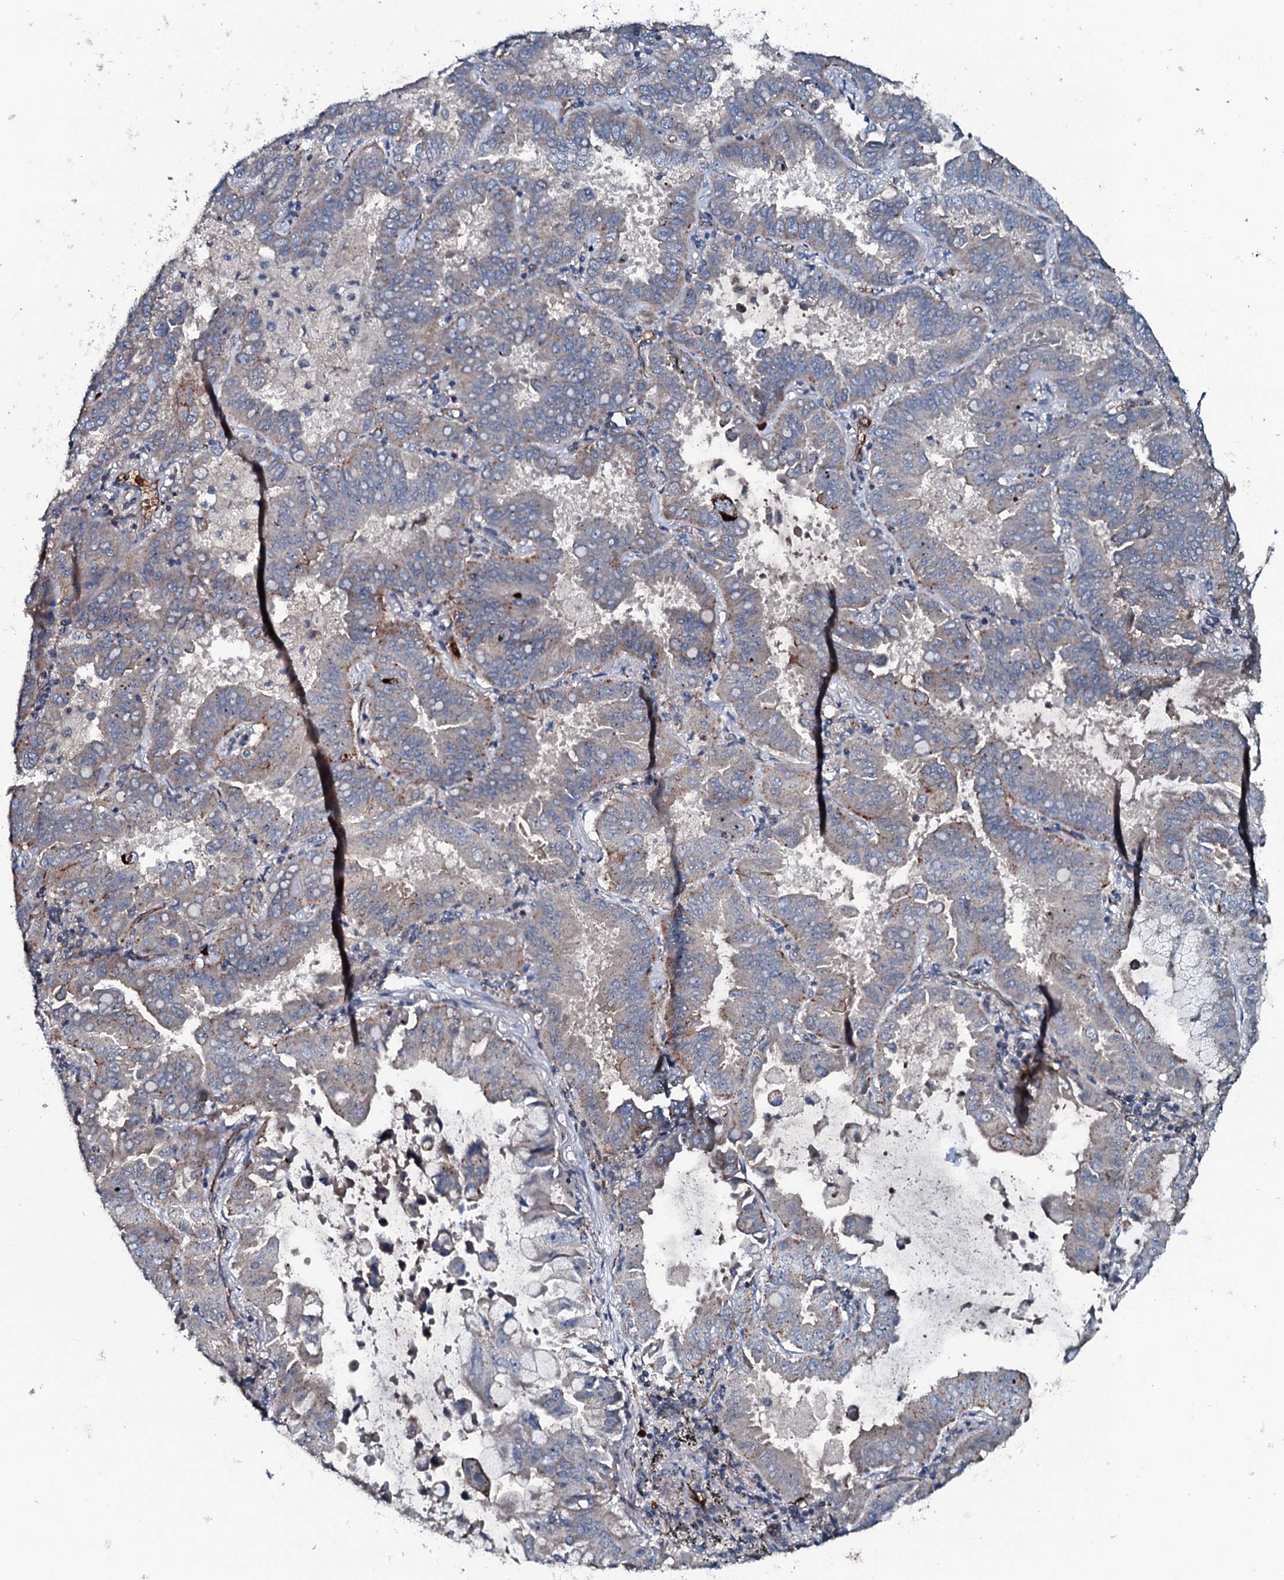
{"staining": {"intensity": "weak", "quantity": "25%-75%", "location": "cytoplasmic/membranous"}, "tissue": "lung cancer", "cell_type": "Tumor cells", "image_type": "cancer", "snomed": [{"axis": "morphology", "description": "Adenocarcinoma, NOS"}, {"axis": "topography", "description": "Lung"}], "caption": "The image exhibits a brown stain indicating the presence of a protein in the cytoplasmic/membranous of tumor cells in adenocarcinoma (lung).", "gene": "TRIM7", "patient": {"sex": "male", "age": 64}}